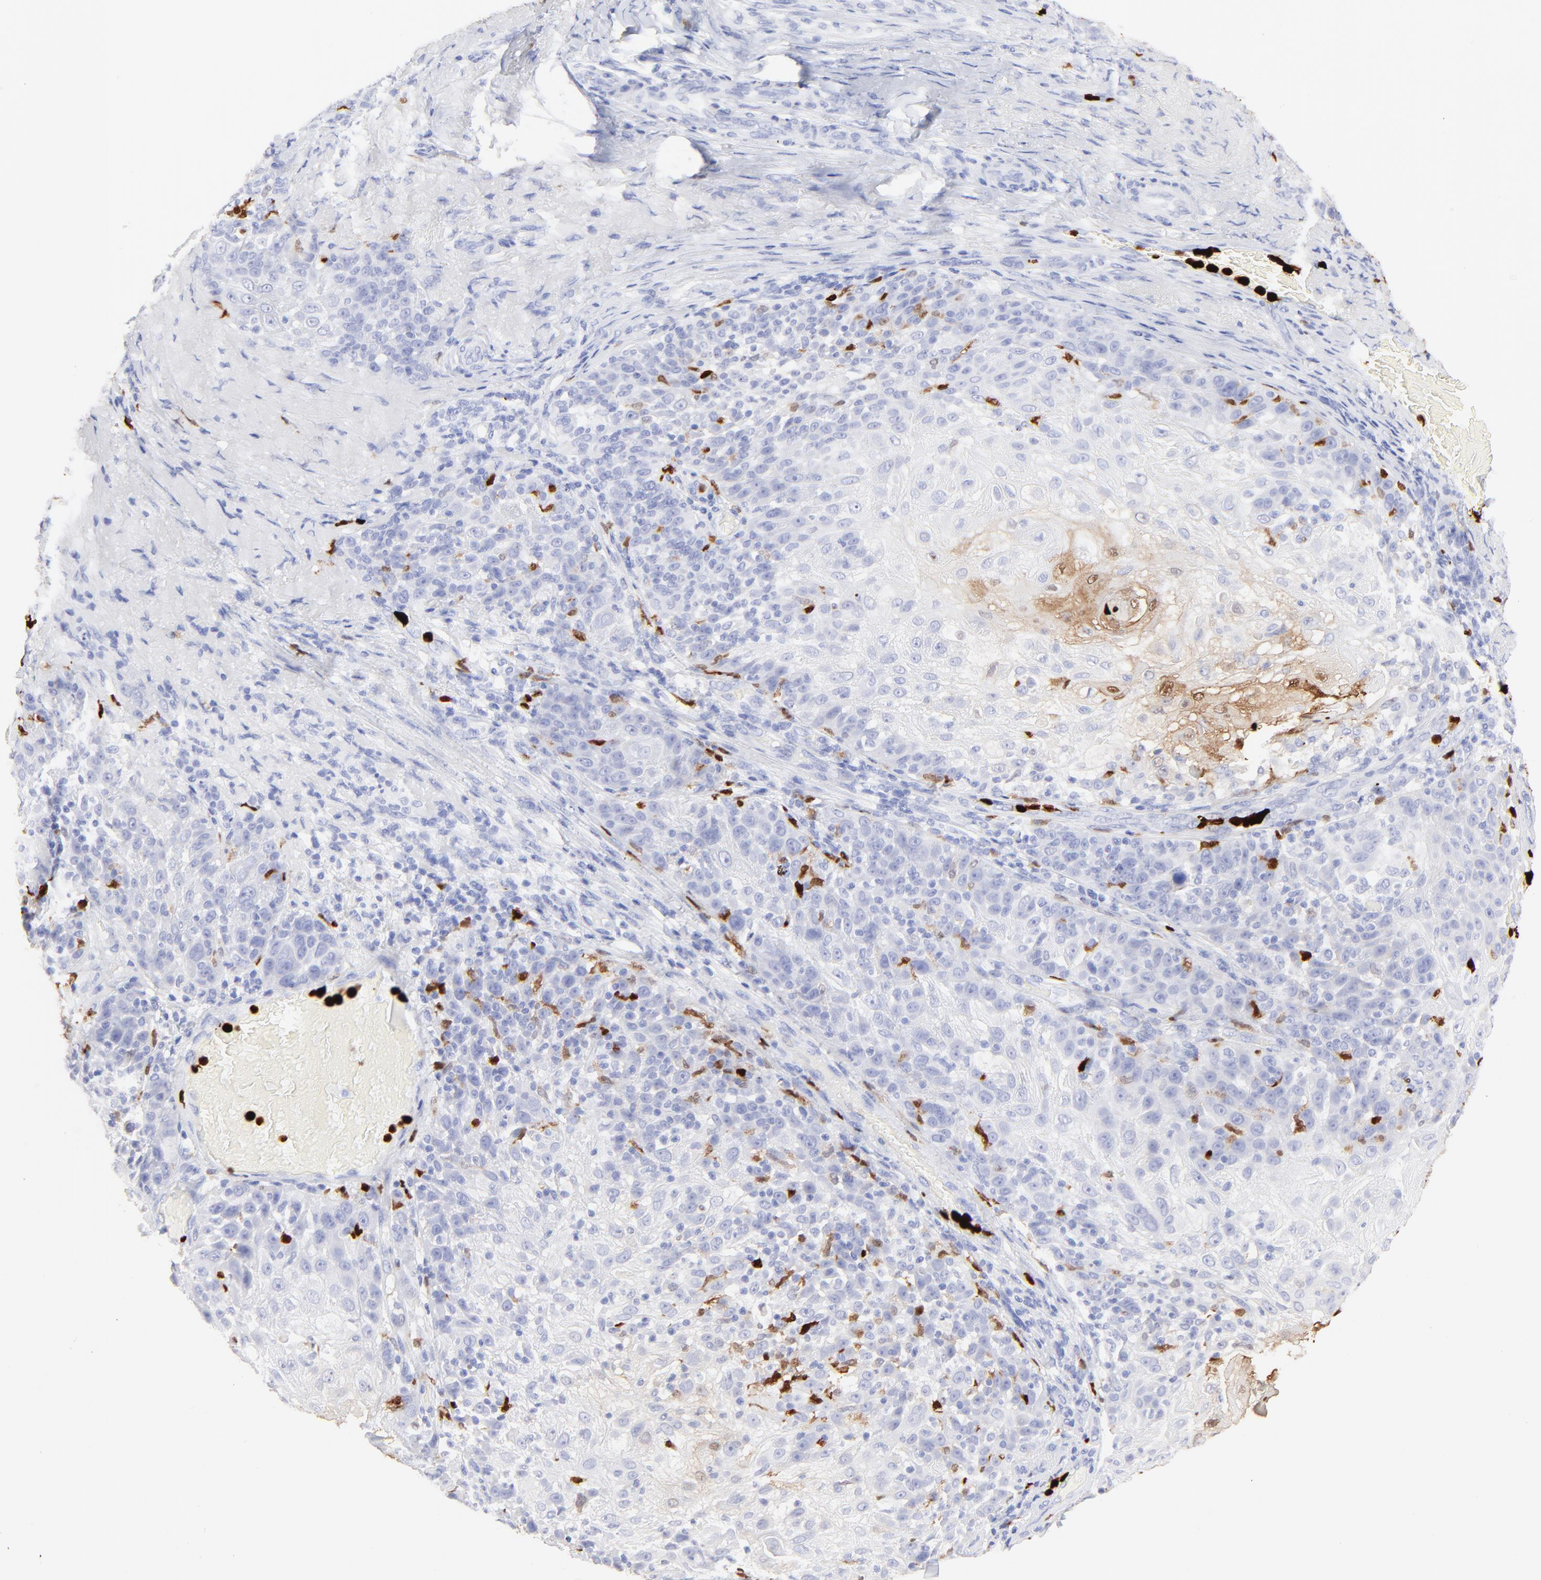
{"staining": {"intensity": "negative", "quantity": "none", "location": "none"}, "tissue": "skin cancer", "cell_type": "Tumor cells", "image_type": "cancer", "snomed": [{"axis": "morphology", "description": "Normal tissue, NOS"}, {"axis": "morphology", "description": "Squamous cell carcinoma, NOS"}, {"axis": "topography", "description": "Skin"}], "caption": "Skin cancer (squamous cell carcinoma) stained for a protein using IHC reveals no expression tumor cells.", "gene": "S100A12", "patient": {"sex": "female", "age": 83}}